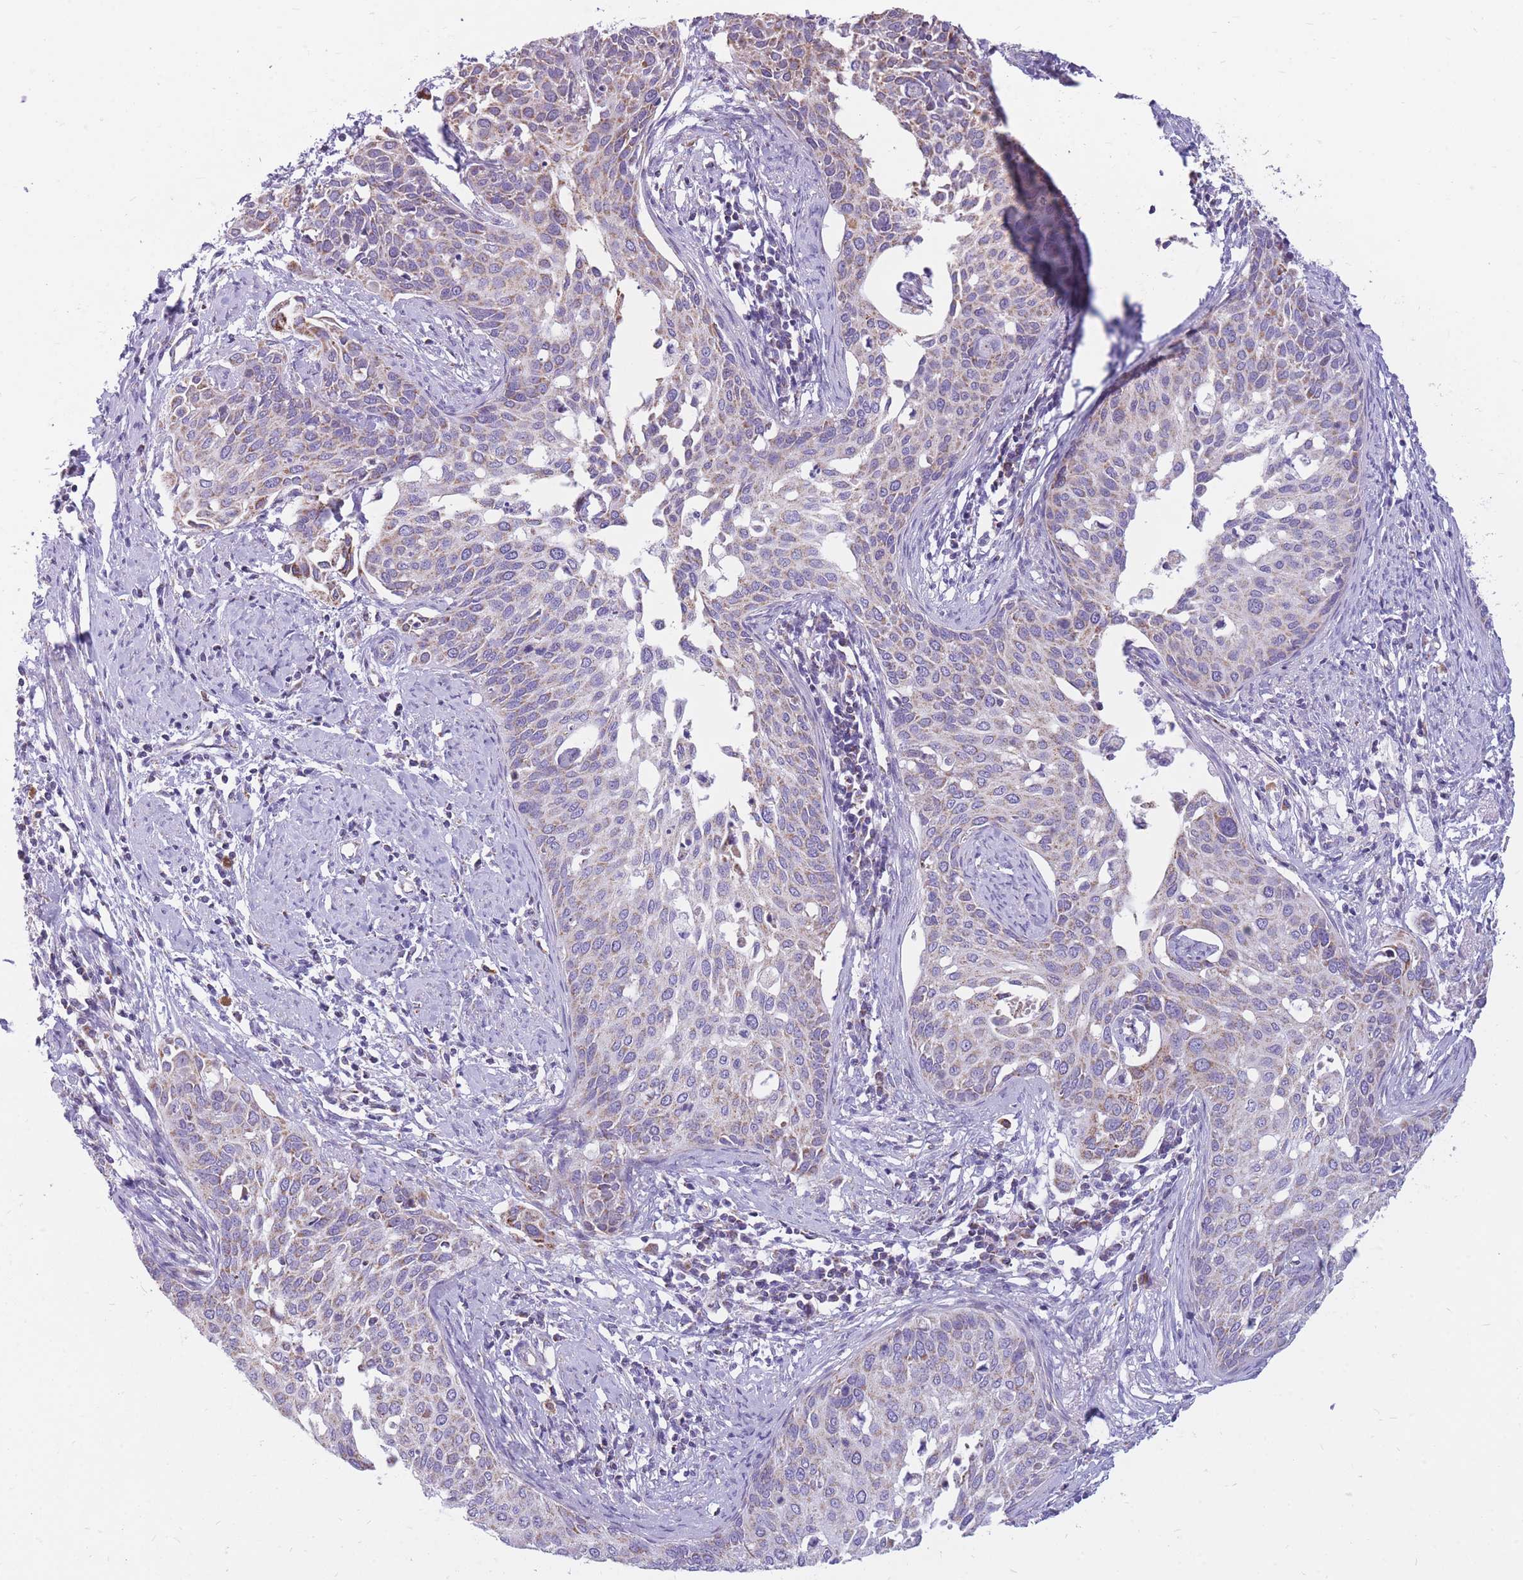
{"staining": {"intensity": "moderate", "quantity": "<25%", "location": "cytoplasmic/membranous"}, "tissue": "cervical cancer", "cell_type": "Tumor cells", "image_type": "cancer", "snomed": [{"axis": "morphology", "description": "Squamous cell carcinoma, NOS"}, {"axis": "topography", "description": "Cervix"}], "caption": "Protein staining by immunohistochemistry (IHC) exhibits moderate cytoplasmic/membranous staining in approximately <25% of tumor cells in cervical squamous cell carcinoma. (DAB = brown stain, brightfield microscopy at high magnification).", "gene": "PCSK1", "patient": {"sex": "female", "age": 44}}